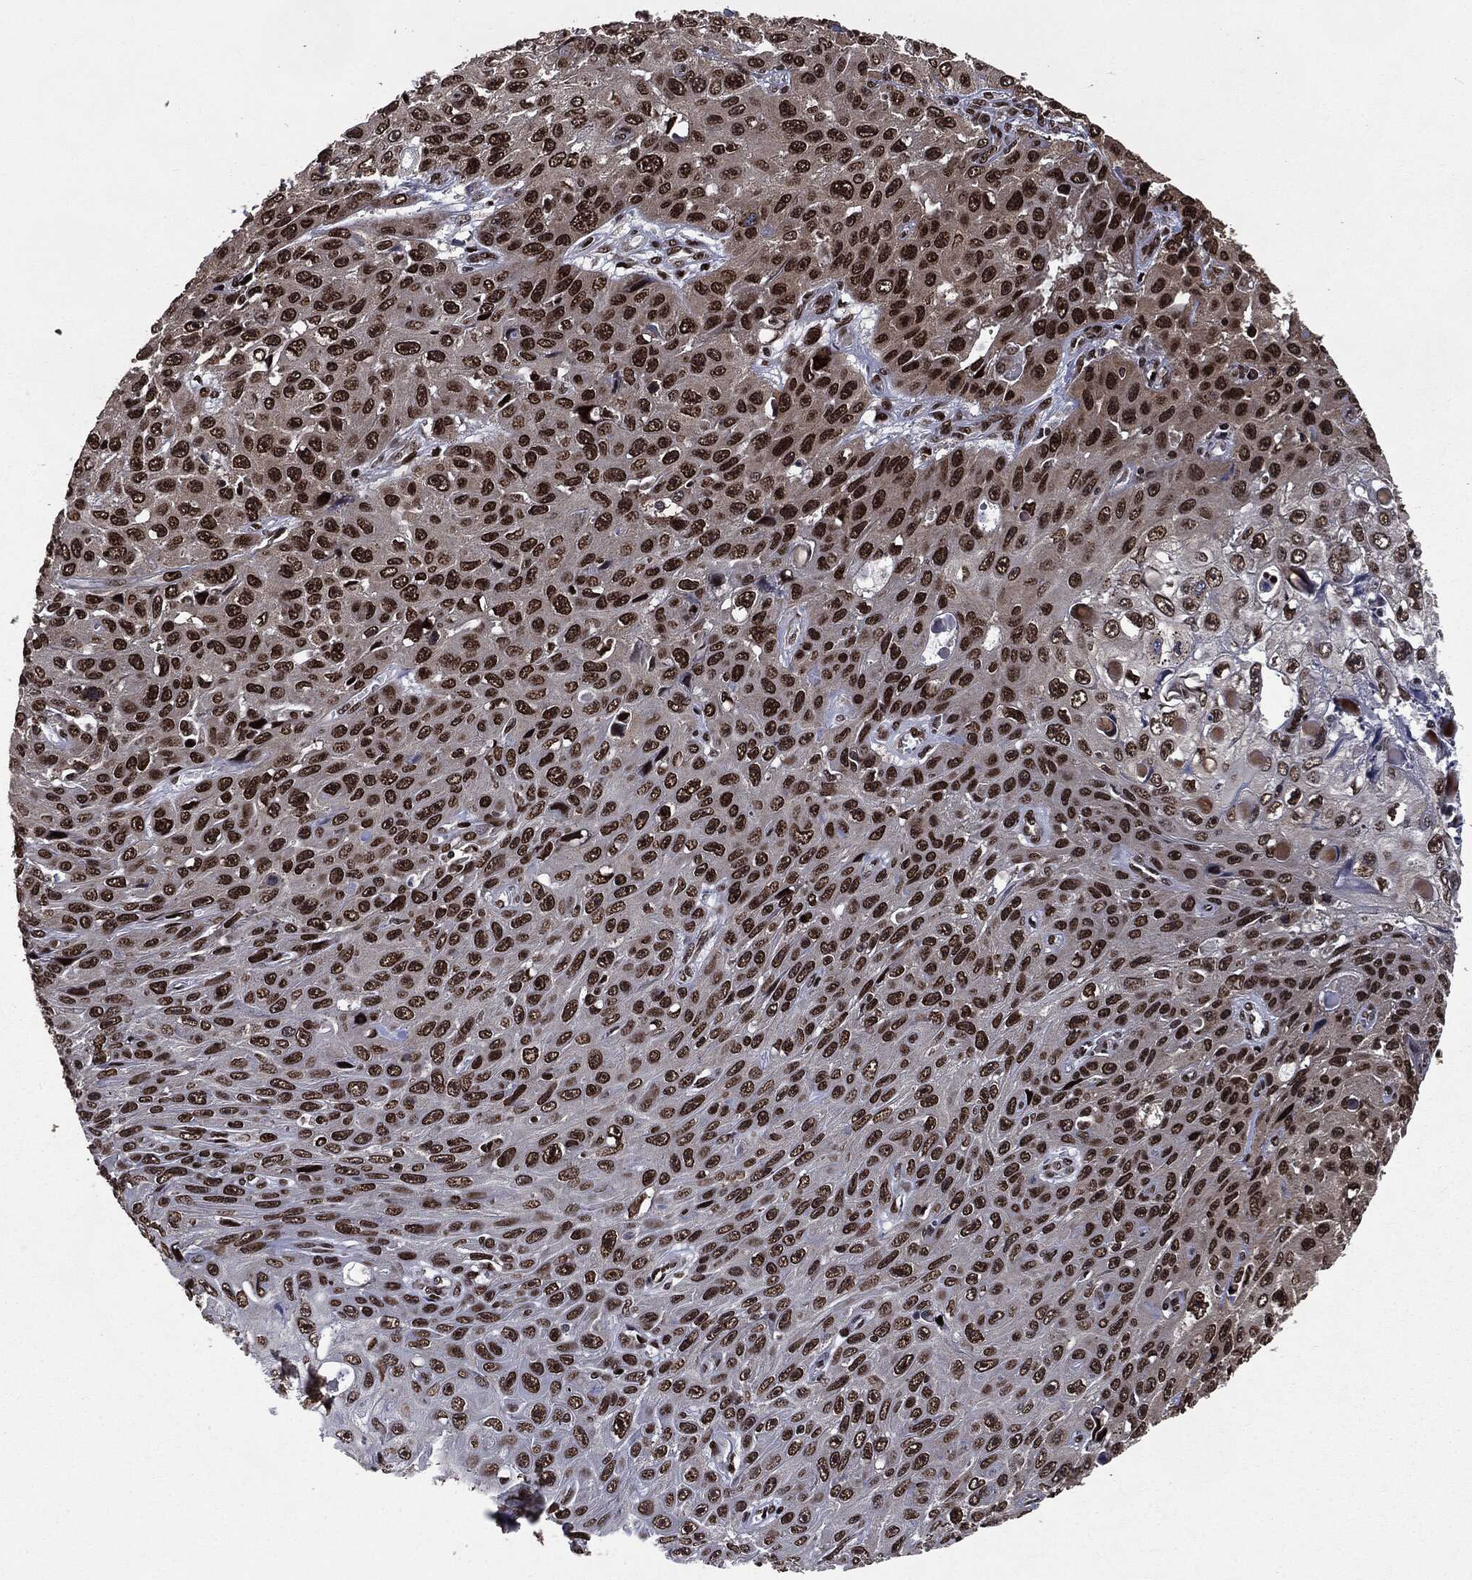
{"staining": {"intensity": "strong", "quantity": ">75%", "location": "nuclear"}, "tissue": "skin cancer", "cell_type": "Tumor cells", "image_type": "cancer", "snomed": [{"axis": "morphology", "description": "Squamous cell carcinoma, NOS"}, {"axis": "topography", "description": "Skin"}], "caption": "DAB immunohistochemical staining of skin squamous cell carcinoma shows strong nuclear protein positivity in about >75% of tumor cells.", "gene": "DVL2", "patient": {"sex": "male", "age": 82}}